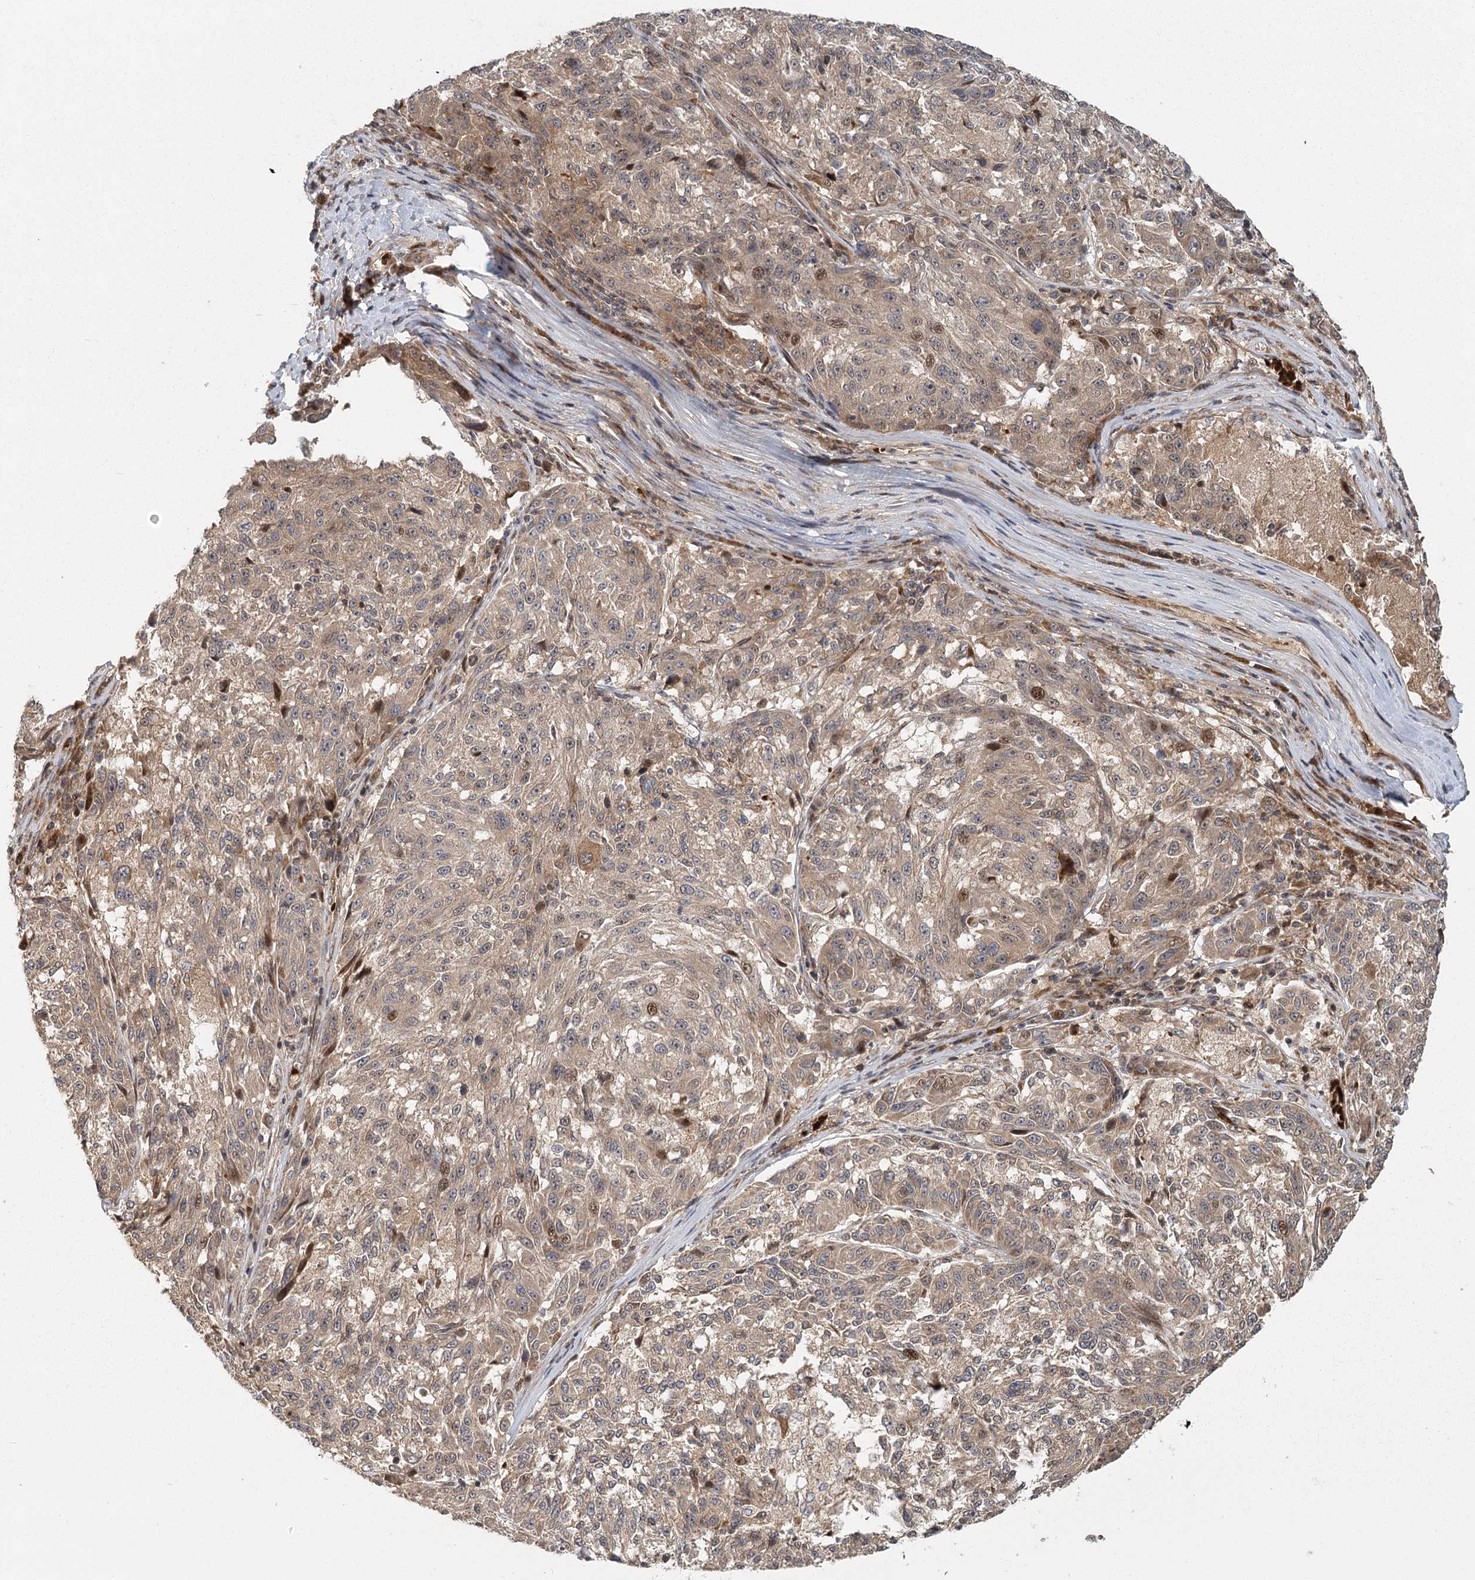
{"staining": {"intensity": "weak", "quantity": "25%-75%", "location": "cytoplasmic/membranous"}, "tissue": "melanoma", "cell_type": "Tumor cells", "image_type": "cancer", "snomed": [{"axis": "morphology", "description": "Malignant melanoma, NOS"}, {"axis": "topography", "description": "Skin"}], "caption": "Weak cytoplasmic/membranous positivity is identified in about 25%-75% of tumor cells in melanoma. Using DAB (3,3'-diaminobenzidine) (brown) and hematoxylin (blue) stains, captured at high magnification using brightfield microscopy.", "gene": "RAPGEF6", "patient": {"sex": "male", "age": 53}}